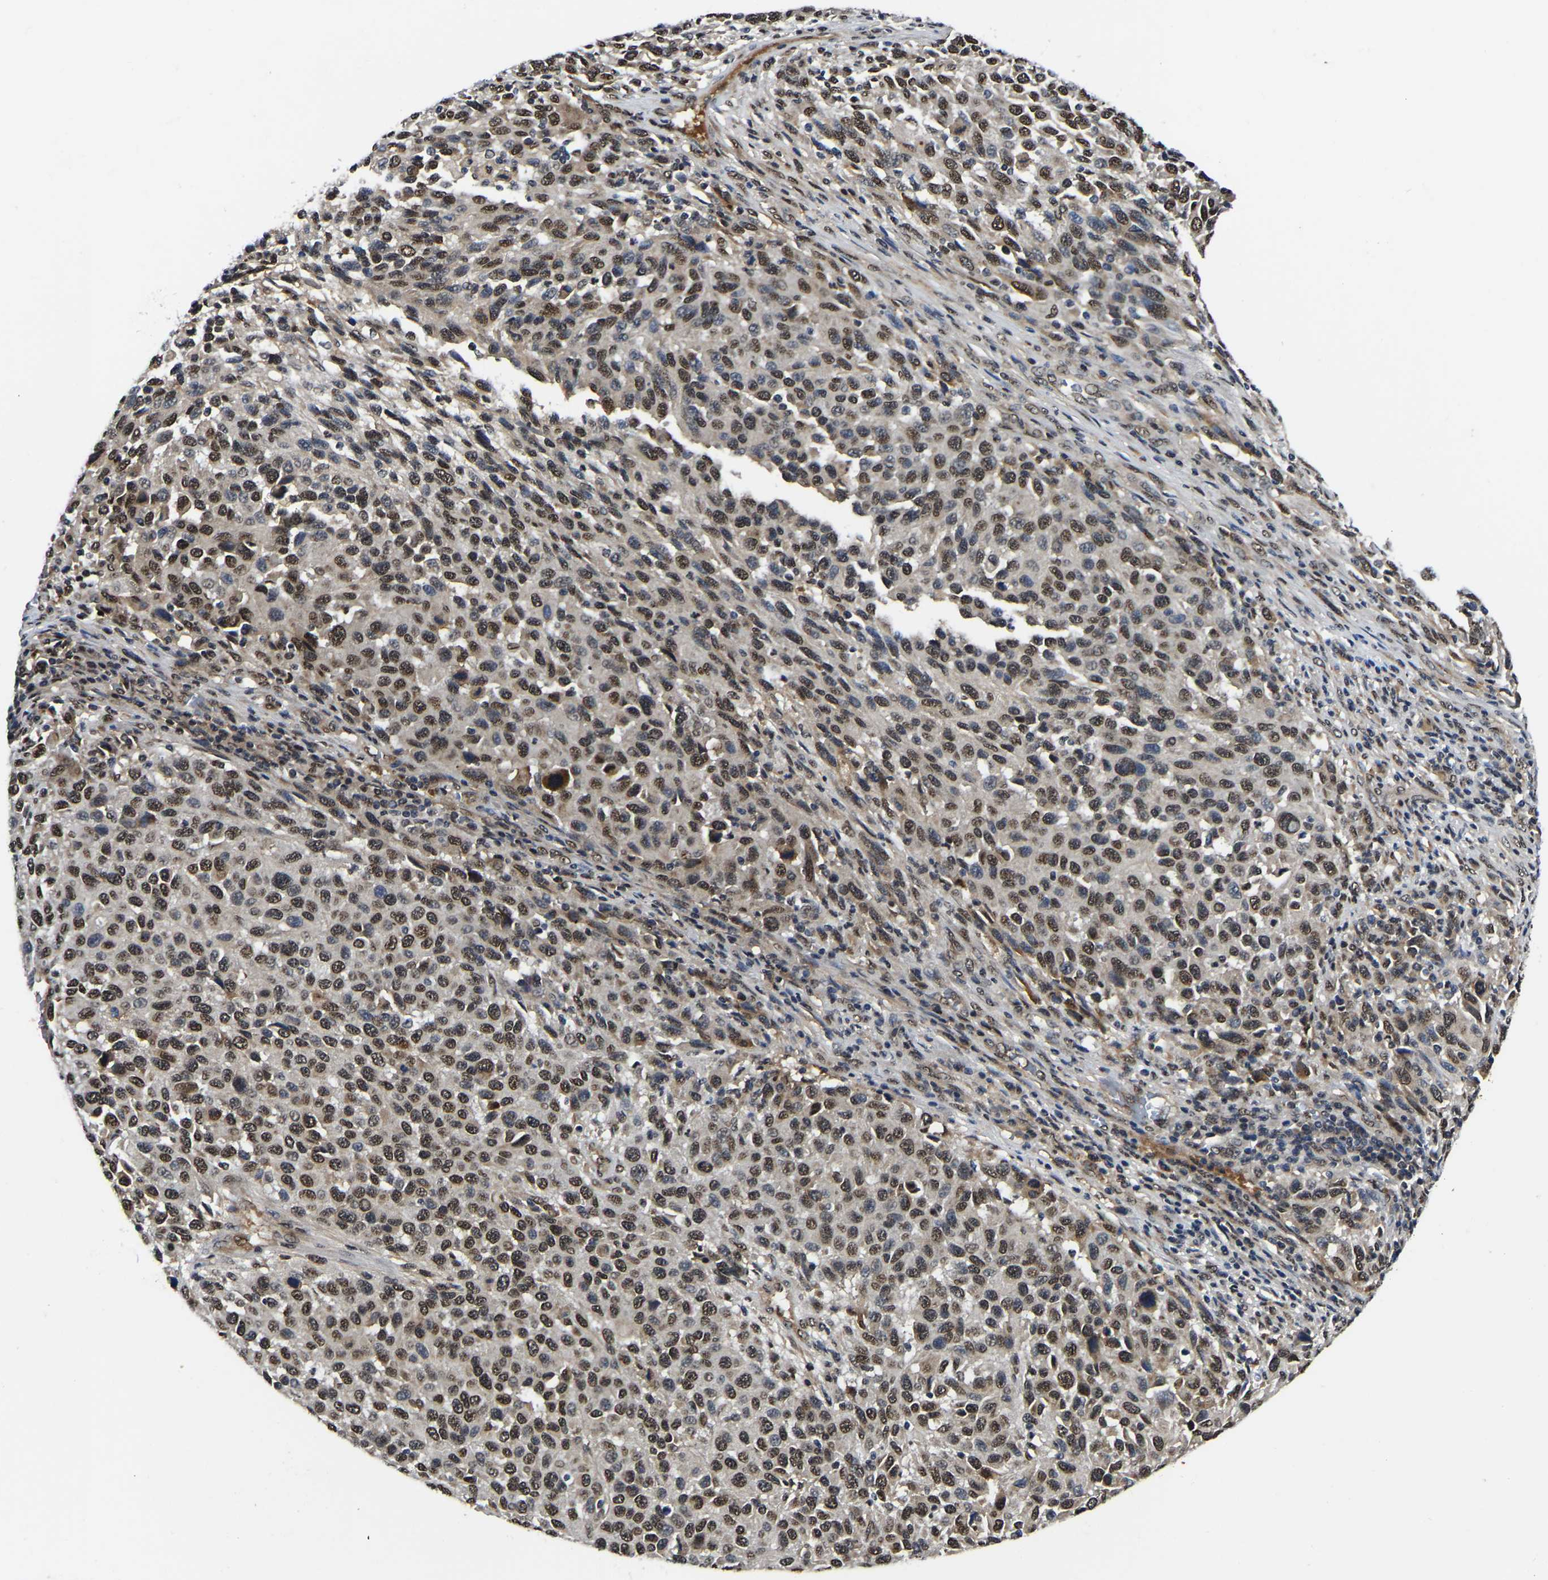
{"staining": {"intensity": "moderate", "quantity": ">75%", "location": "nuclear"}, "tissue": "melanoma", "cell_type": "Tumor cells", "image_type": "cancer", "snomed": [{"axis": "morphology", "description": "Malignant melanoma, Metastatic site"}, {"axis": "topography", "description": "Lymph node"}], "caption": "Human melanoma stained for a protein (brown) demonstrates moderate nuclear positive expression in about >75% of tumor cells.", "gene": "TRIM35", "patient": {"sex": "male", "age": 61}}